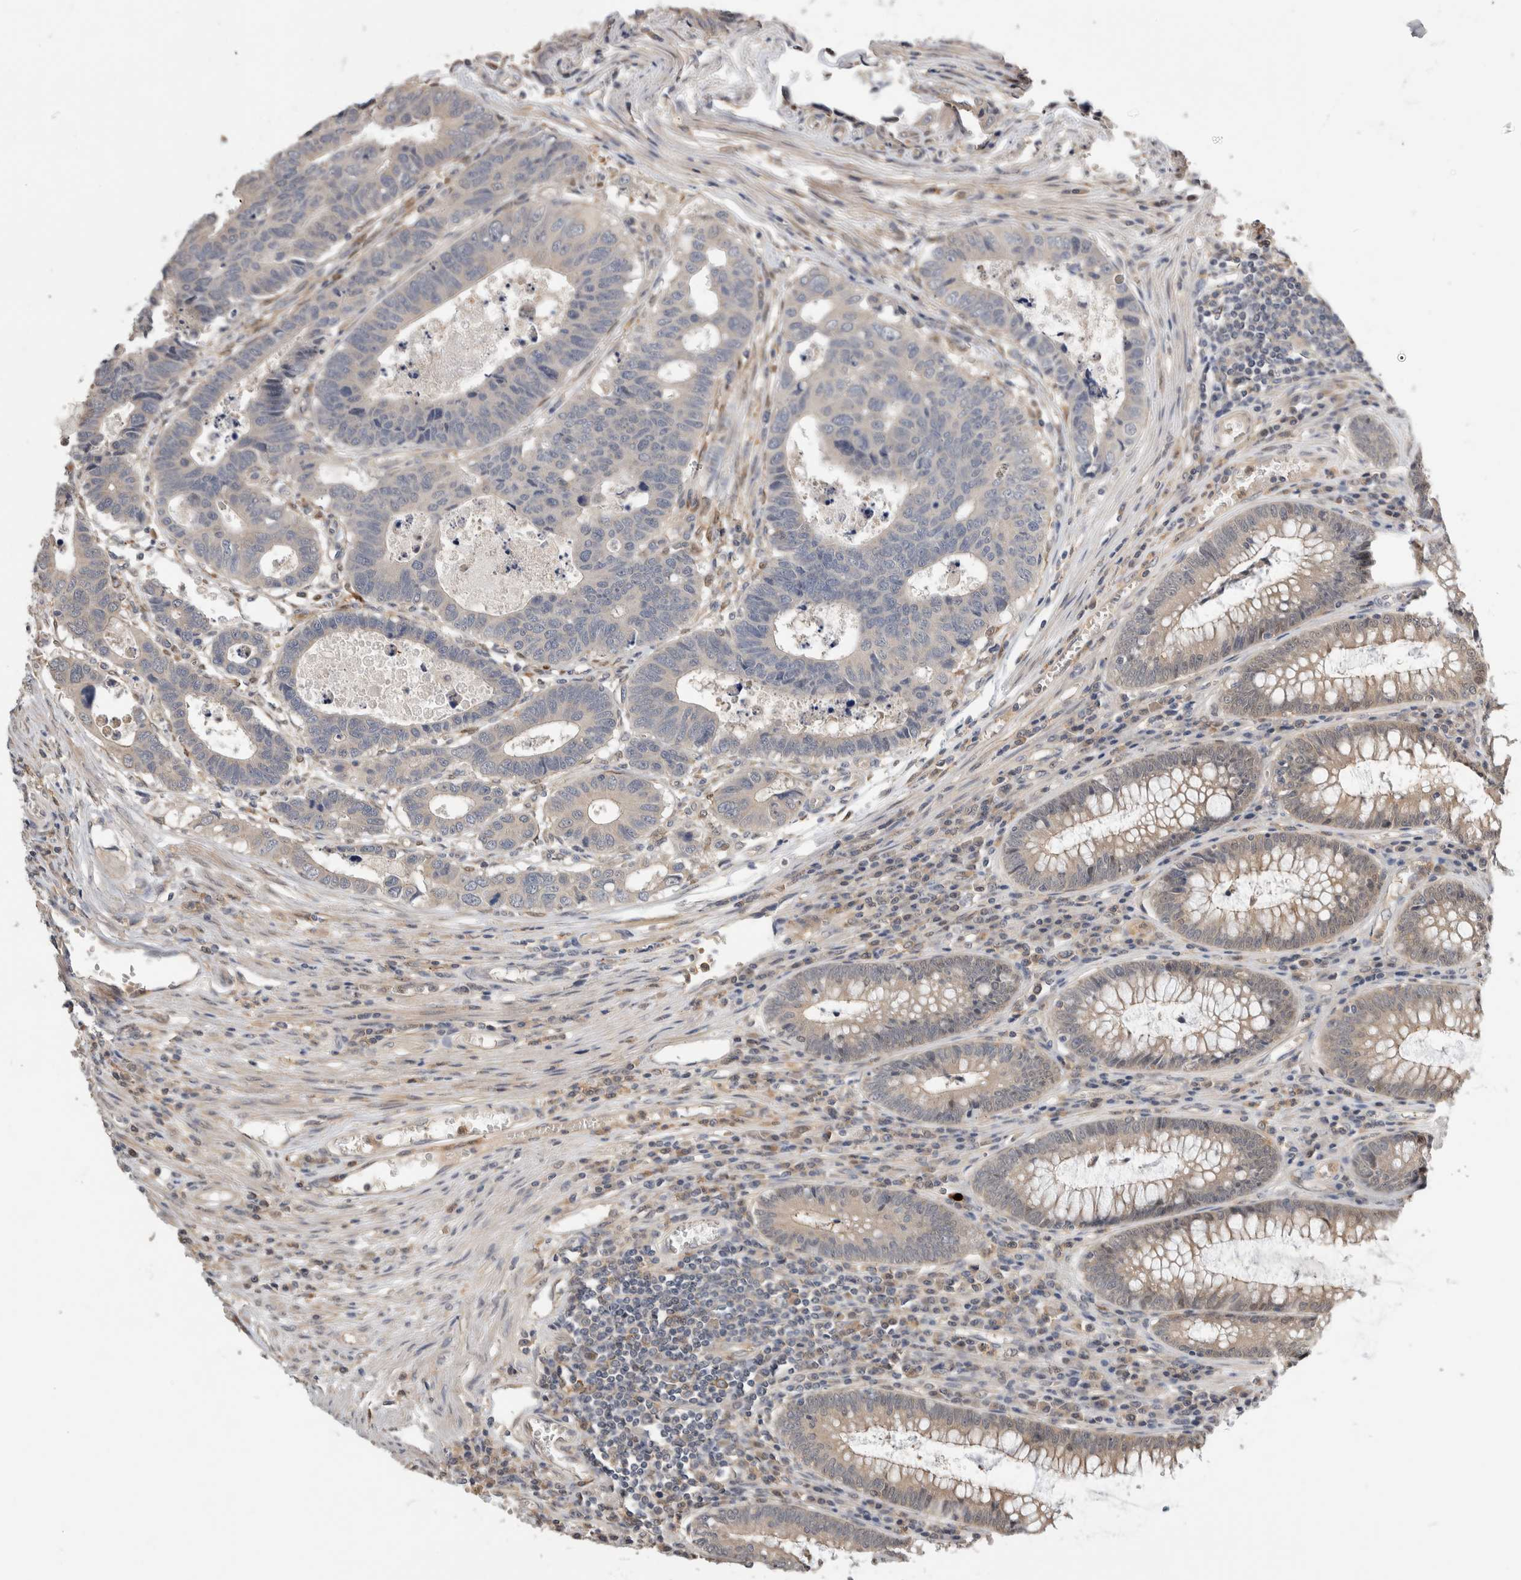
{"staining": {"intensity": "weak", "quantity": "<25%", "location": "cytoplasmic/membranous"}, "tissue": "colorectal cancer", "cell_type": "Tumor cells", "image_type": "cancer", "snomed": [{"axis": "morphology", "description": "Adenocarcinoma, NOS"}, {"axis": "topography", "description": "Rectum"}], "caption": "Immunohistochemical staining of adenocarcinoma (colorectal) demonstrates no significant staining in tumor cells.", "gene": "PGM1", "patient": {"sex": "male", "age": 84}}